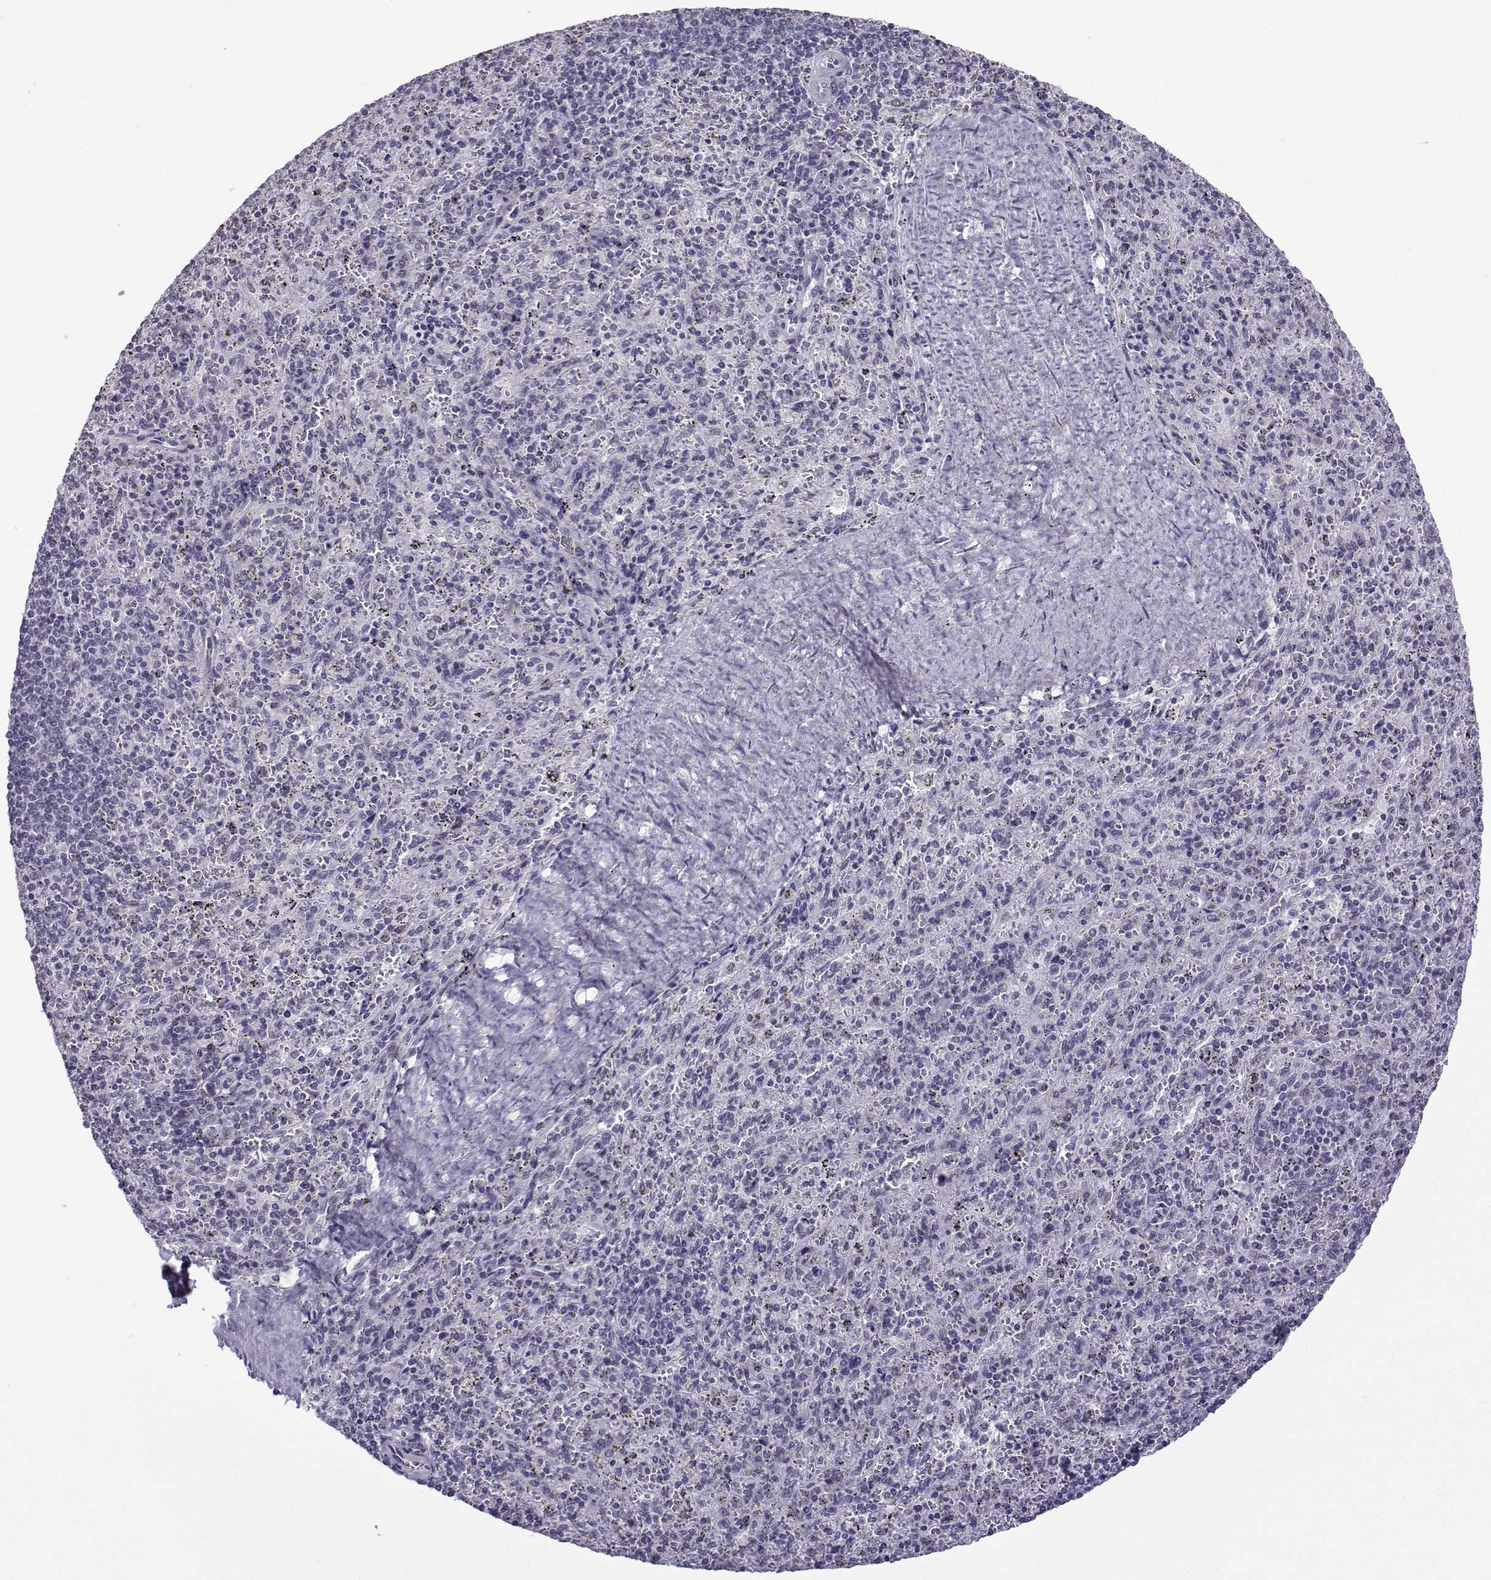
{"staining": {"intensity": "negative", "quantity": "none", "location": "none"}, "tissue": "spleen", "cell_type": "Cells in red pulp", "image_type": "normal", "snomed": [{"axis": "morphology", "description": "Normal tissue, NOS"}, {"axis": "topography", "description": "Spleen"}], "caption": "Immunohistochemistry (IHC) photomicrograph of normal human spleen stained for a protein (brown), which displays no staining in cells in red pulp. (Immunohistochemistry, brightfield microscopy, high magnification).", "gene": "CFAP70", "patient": {"sex": "male", "age": 57}}